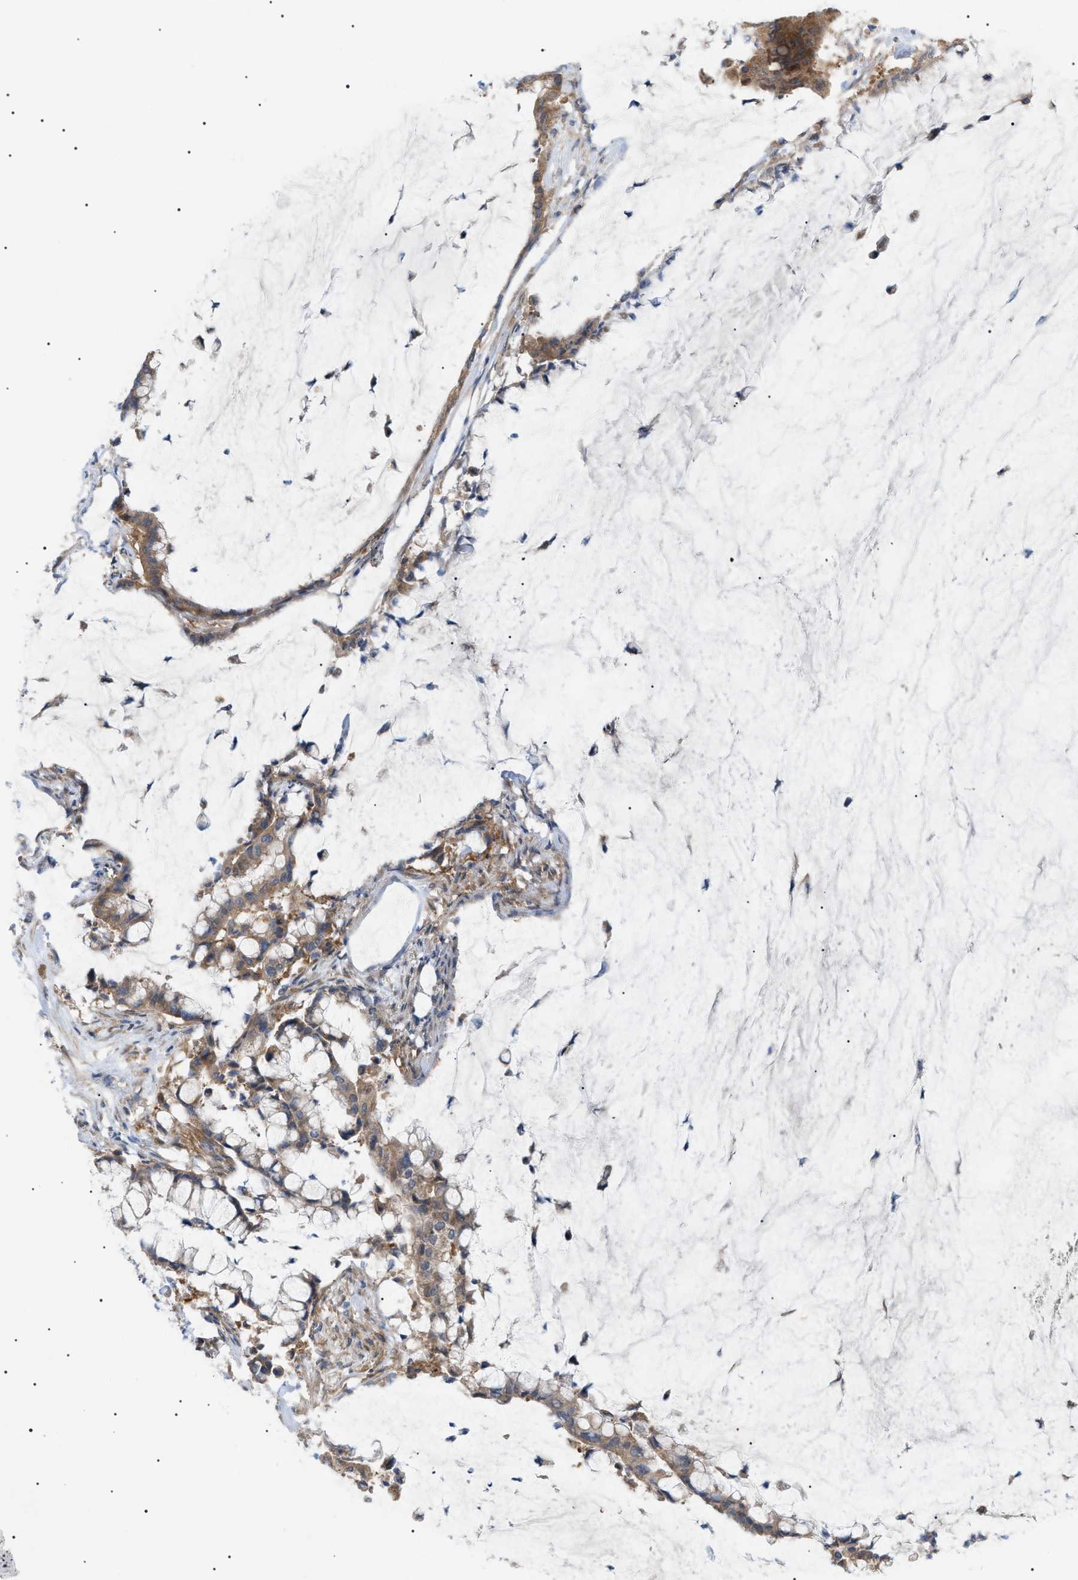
{"staining": {"intensity": "weak", "quantity": ">75%", "location": "cytoplasmic/membranous"}, "tissue": "pancreatic cancer", "cell_type": "Tumor cells", "image_type": "cancer", "snomed": [{"axis": "morphology", "description": "Adenocarcinoma, NOS"}, {"axis": "topography", "description": "Pancreas"}], "caption": "Human pancreatic cancer stained with a protein marker shows weak staining in tumor cells.", "gene": "IRS2", "patient": {"sex": "male", "age": 41}}